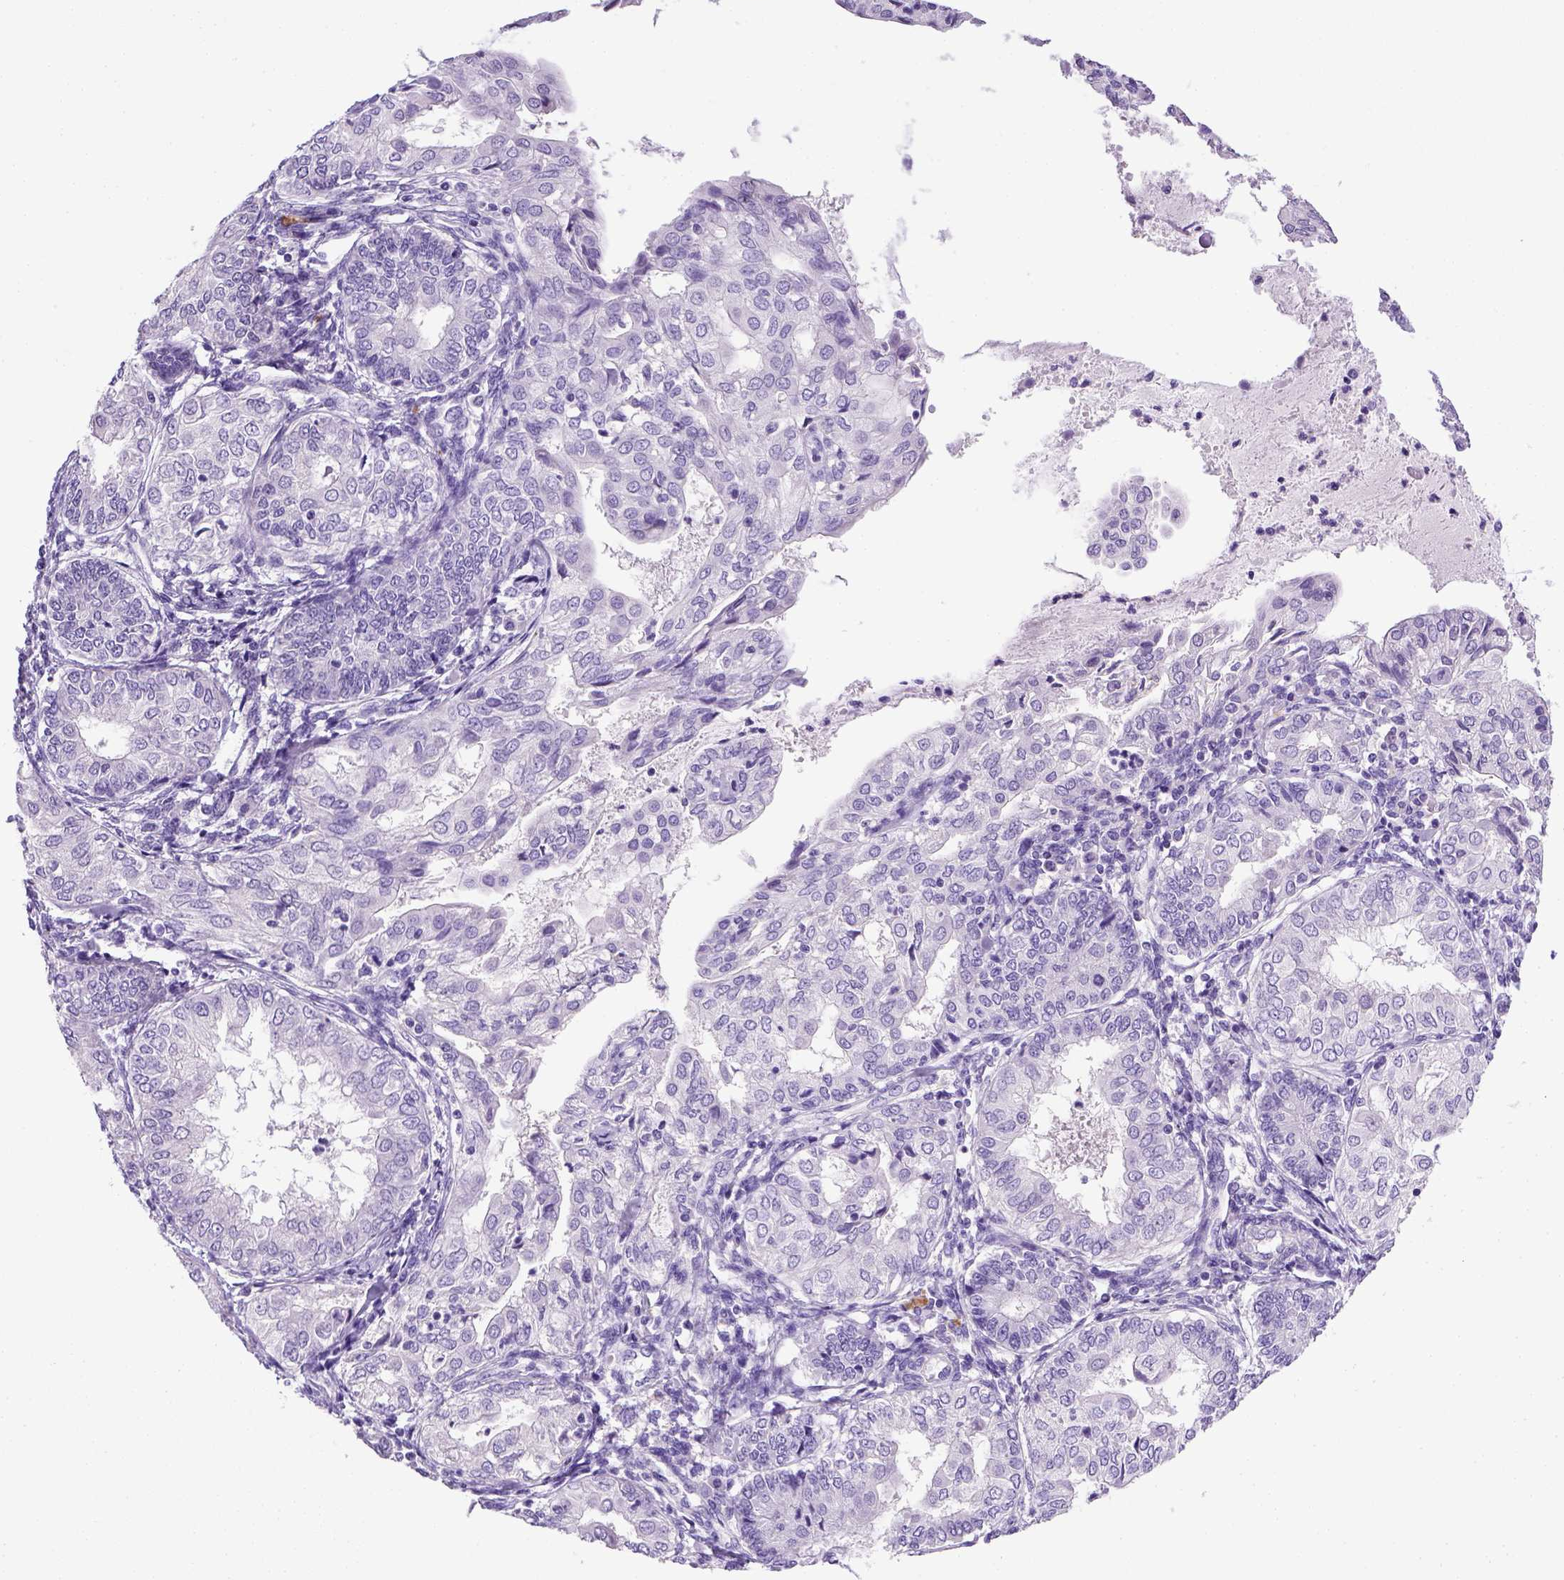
{"staining": {"intensity": "negative", "quantity": "none", "location": "none"}, "tissue": "endometrial cancer", "cell_type": "Tumor cells", "image_type": "cancer", "snomed": [{"axis": "morphology", "description": "Adenocarcinoma, NOS"}, {"axis": "topography", "description": "Endometrium"}], "caption": "Human endometrial cancer (adenocarcinoma) stained for a protein using immunohistochemistry reveals no staining in tumor cells.", "gene": "KRT71", "patient": {"sex": "female", "age": 68}}